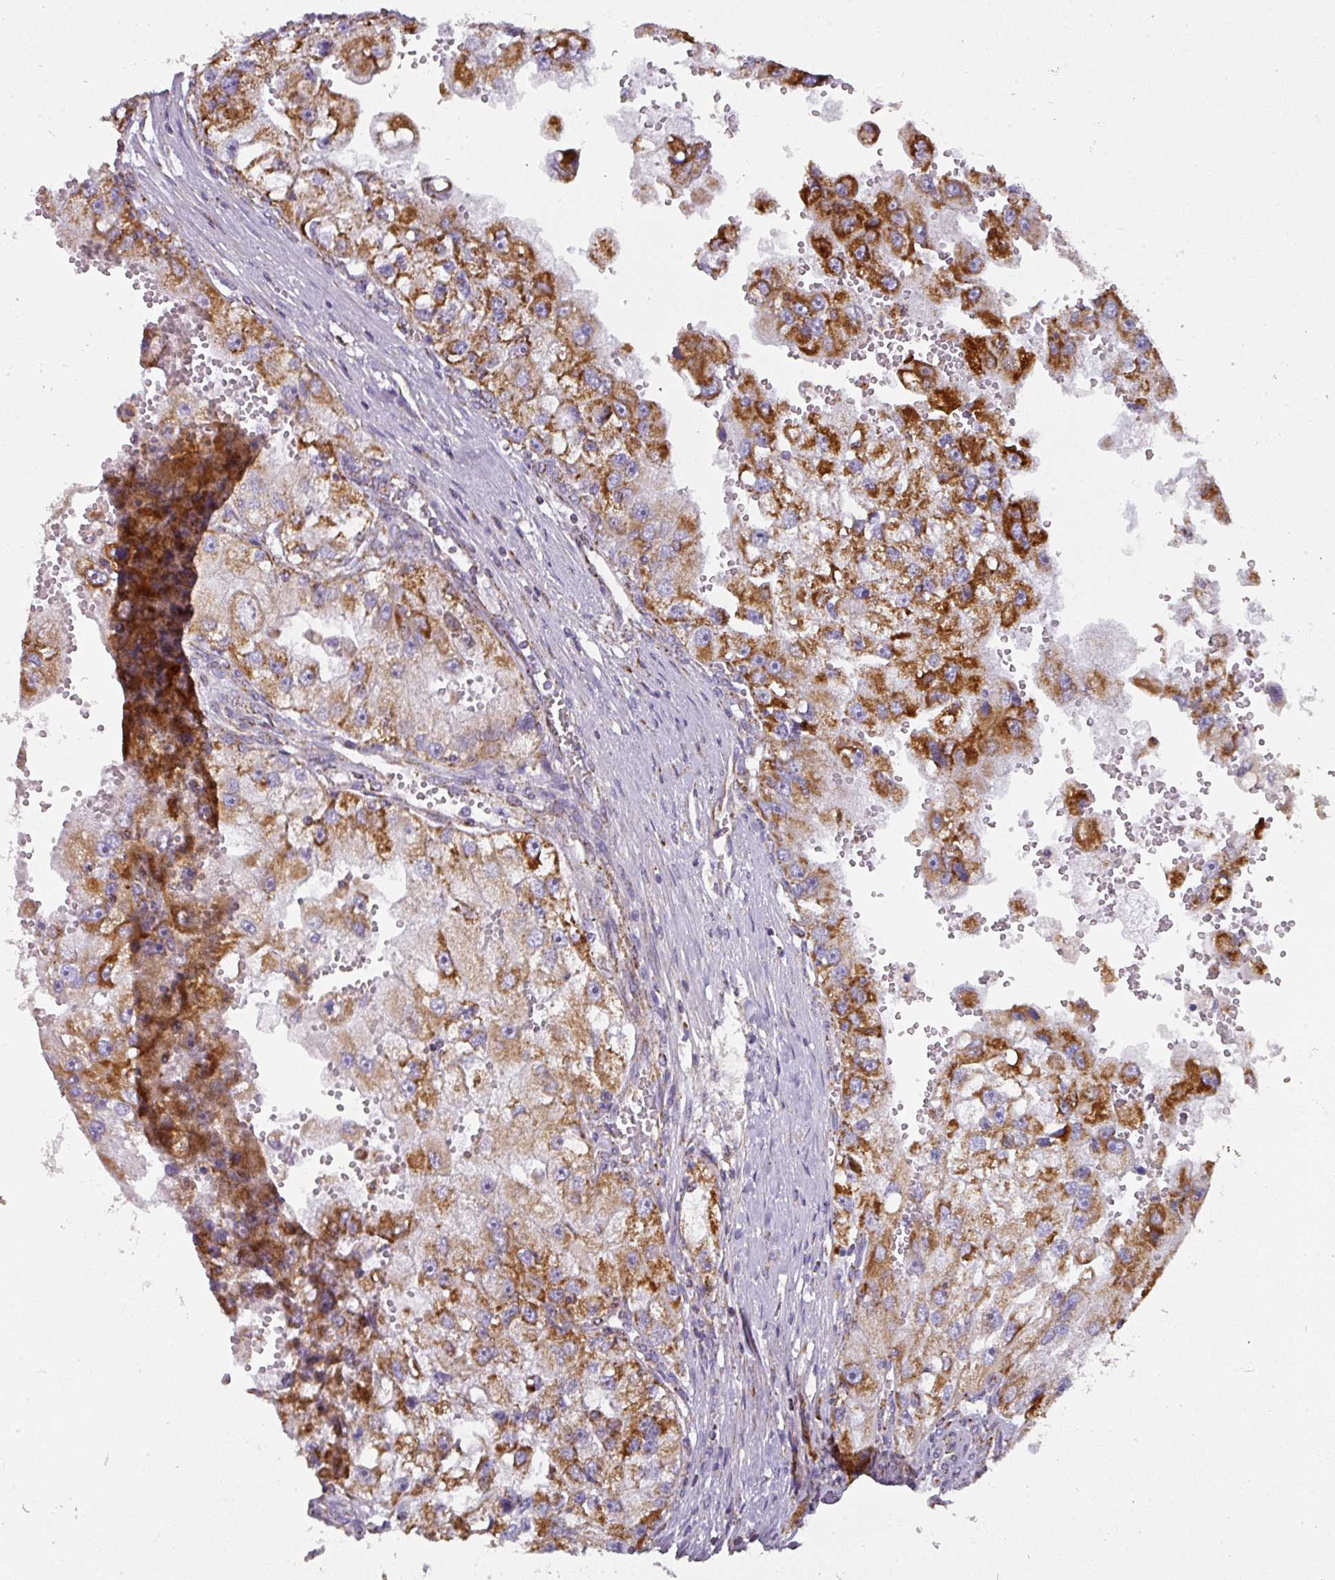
{"staining": {"intensity": "strong", "quantity": ">75%", "location": "cytoplasmic/membranous"}, "tissue": "renal cancer", "cell_type": "Tumor cells", "image_type": "cancer", "snomed": [{"axis": "morphology", "description": "Adenocarcinoma, NOS"}, {"axis": "topography", "description": "Kidney"}], "caption": "Renal cancer (adenocarcinoma) tissue demonstrates strong cytoplasmic/membranous positivity in about >75% of tumor cells, visualized by immunohistochemistry. (brown staining indicates protein expression, while blue staining denotes nuclei).", "gene": "UQCRFS1", "patient": {"sex": "male", "age": 63}}